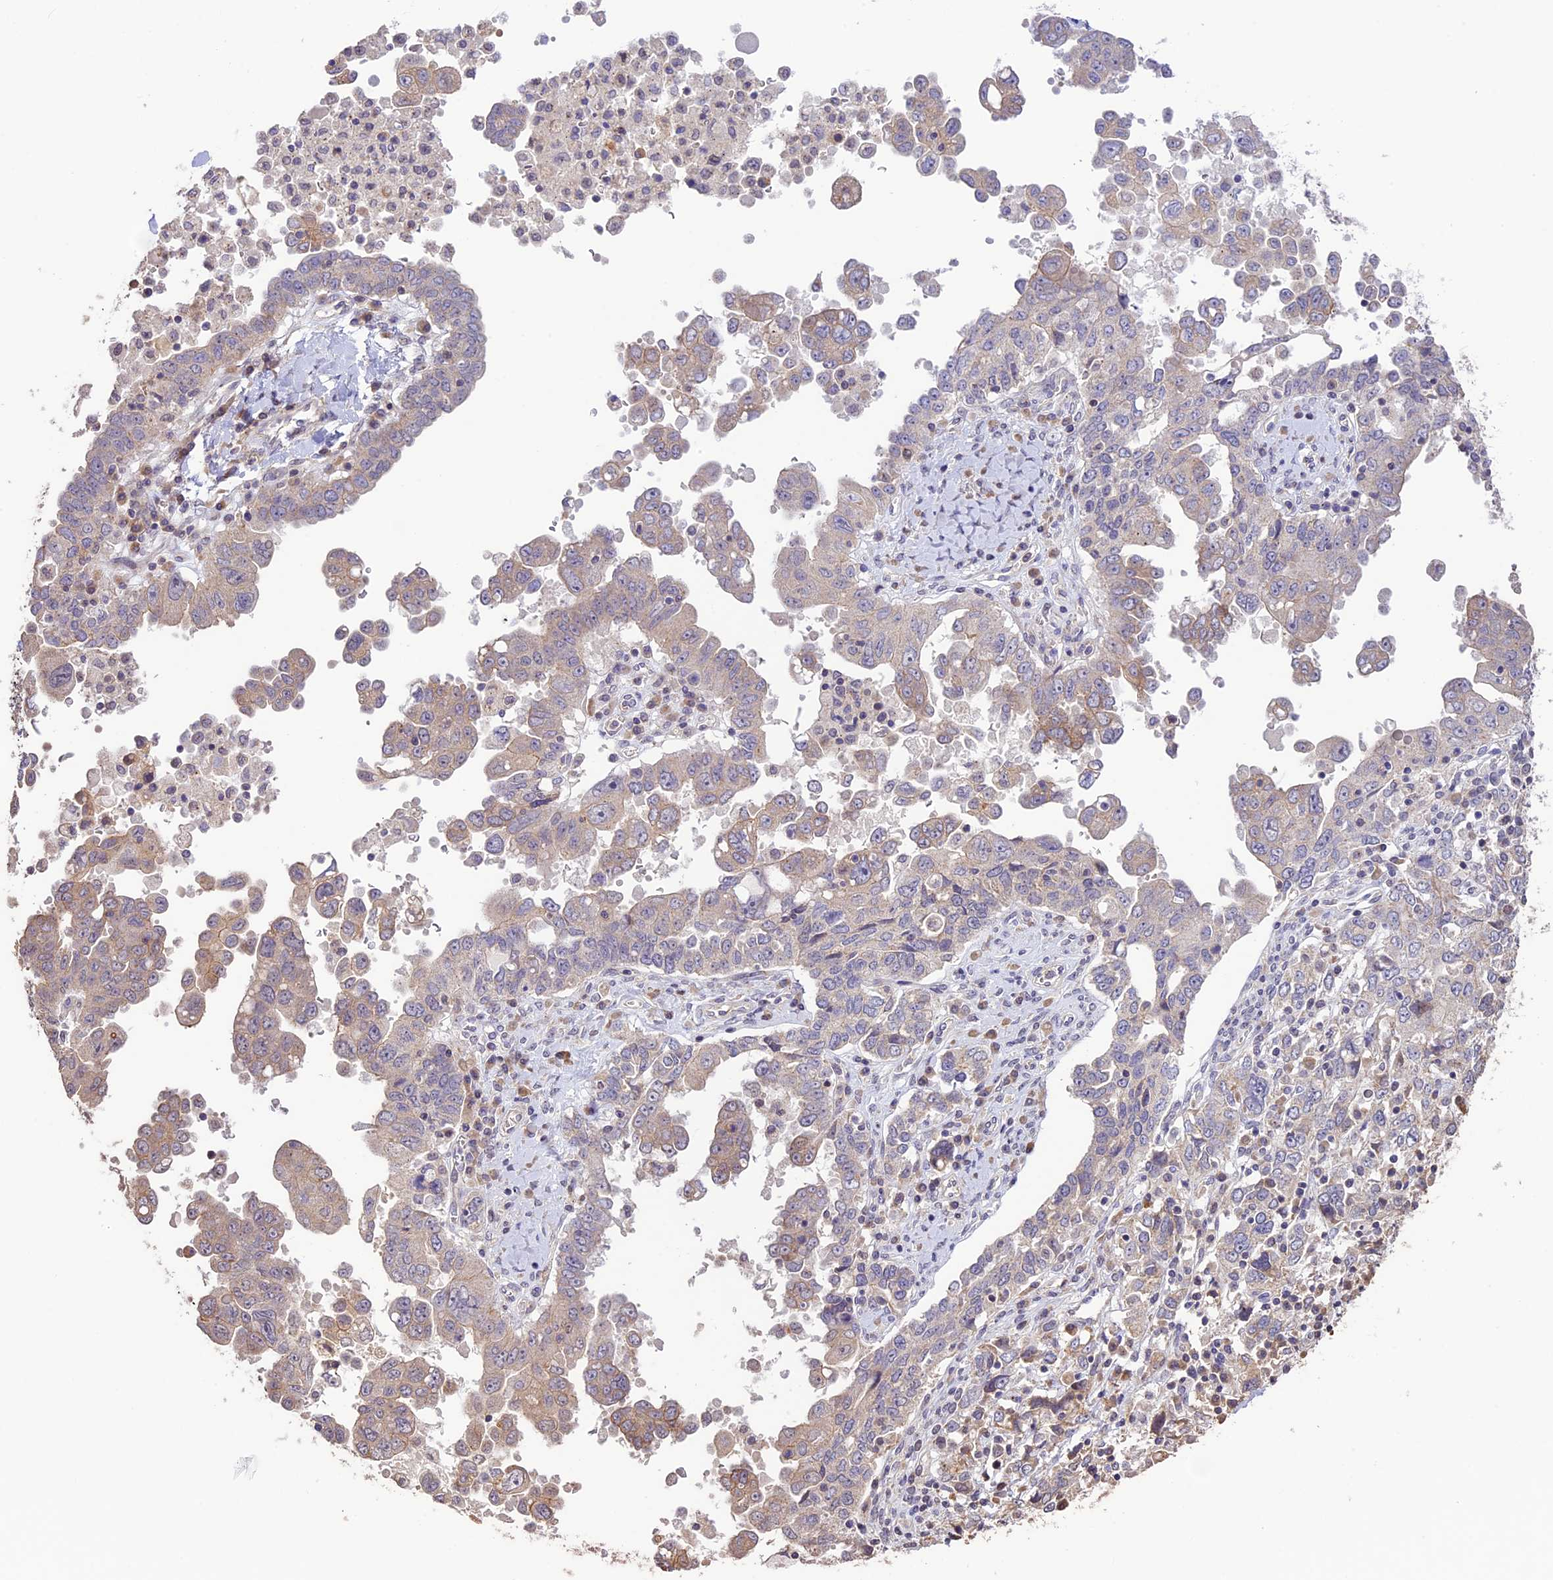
{"staining": {"intensity": "weak", "quantity": "<25%", "location": "cytoplasmic/membranous"}, "tissue": "ovarian cancer", "cell_type": "Tumor cells", "image_type": "cancer", "snomed": [{"axis": "morphology", "description": "Carcinoma, endometroid"}, {"axis": "topography", "description": "Ovary"}], "caption": "DAB (3,3'-diaminobenzidine) immunohistochemical staining of human endometroid carcinoma (ovarian) demonstrates no significant staining in tumor cells.", "gene": "BCAS4", "patient": {"sex": "female", "age": 62}}